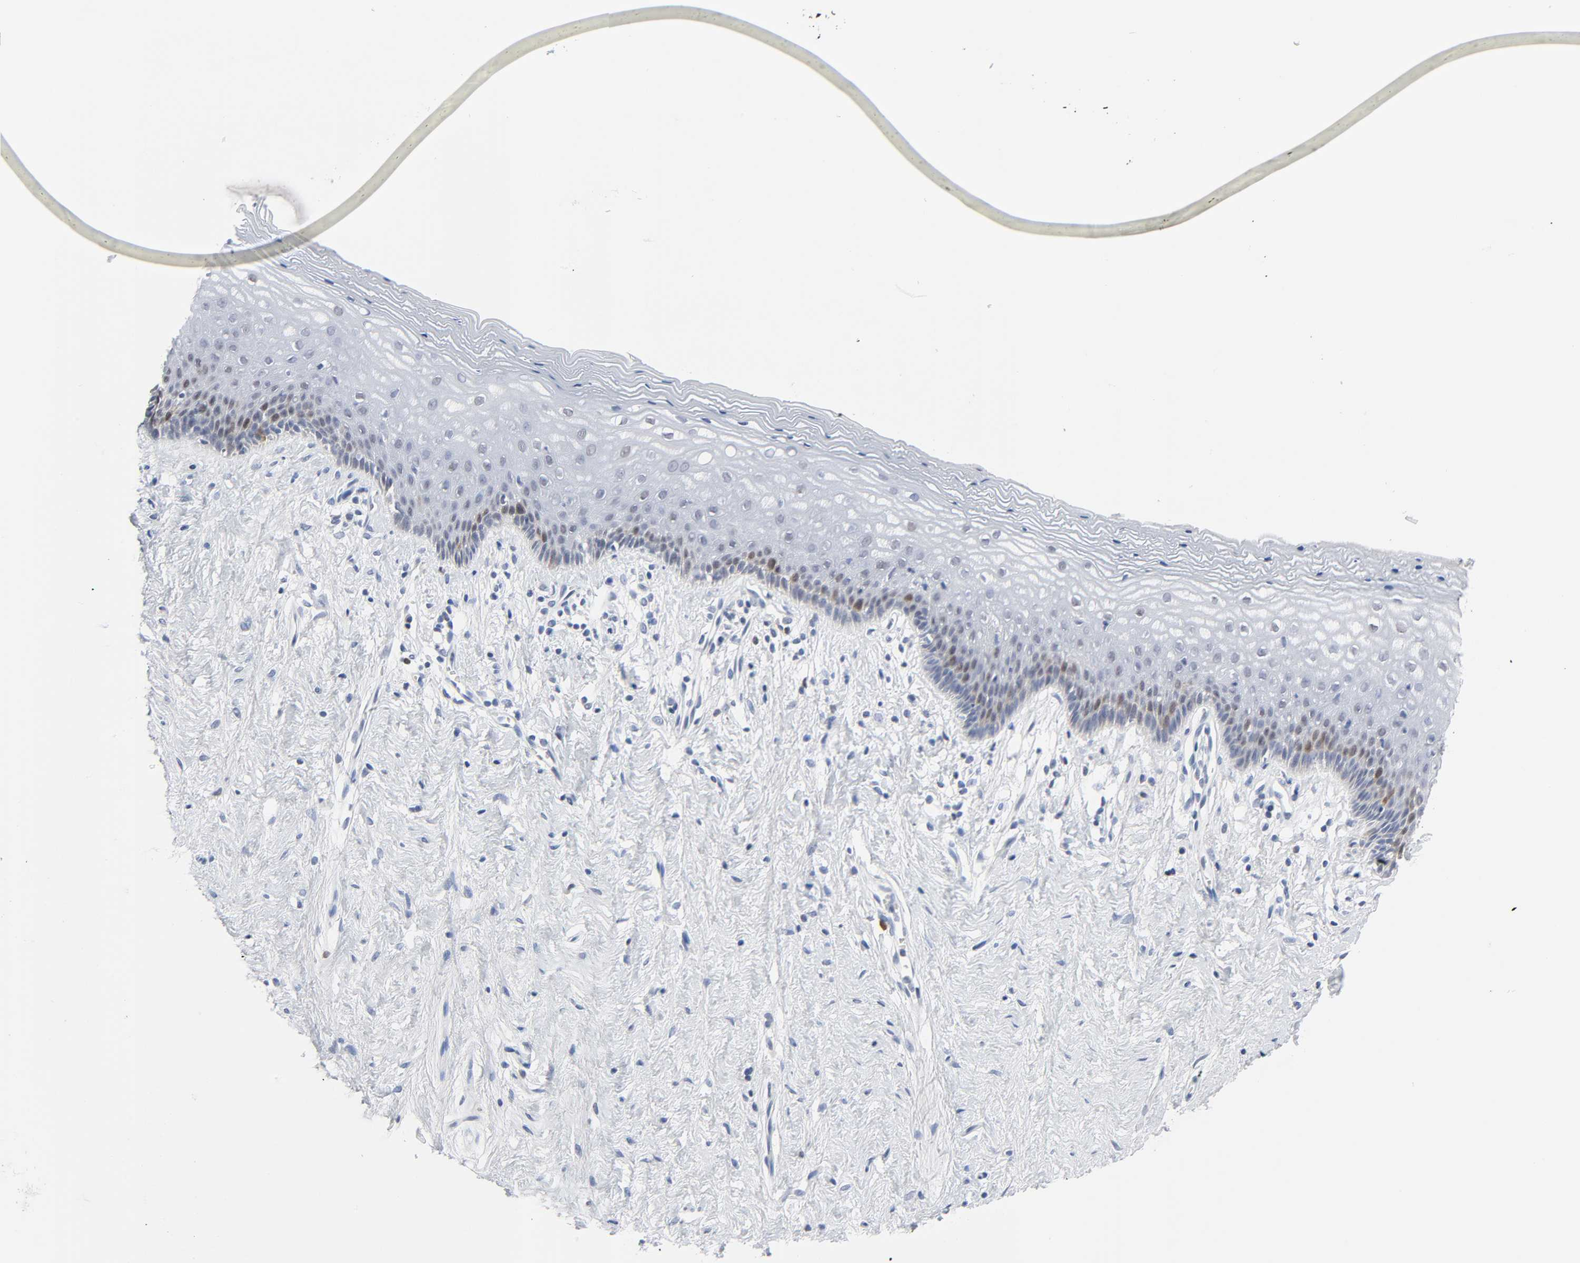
{"staining": {"intensity": "weak", "quantity": "<25%", "location": "cytoplasmic/membranous,nuclear"}, "tissue": "vagina", "cell_type": "Squamous epithelial cells", "image_type": "normal", "snomed": [{"axis": "morphology", "description": "Normal tissue, NOS"}, {"axis": "topography", "description": "Vagina"}], "caption": "Benign vagina was stained to show a protein in brown. There is no significant positivity in squamous epithelial cells.", "gene": "WEE1", "patient": {"sex": "female", "age": 44}}